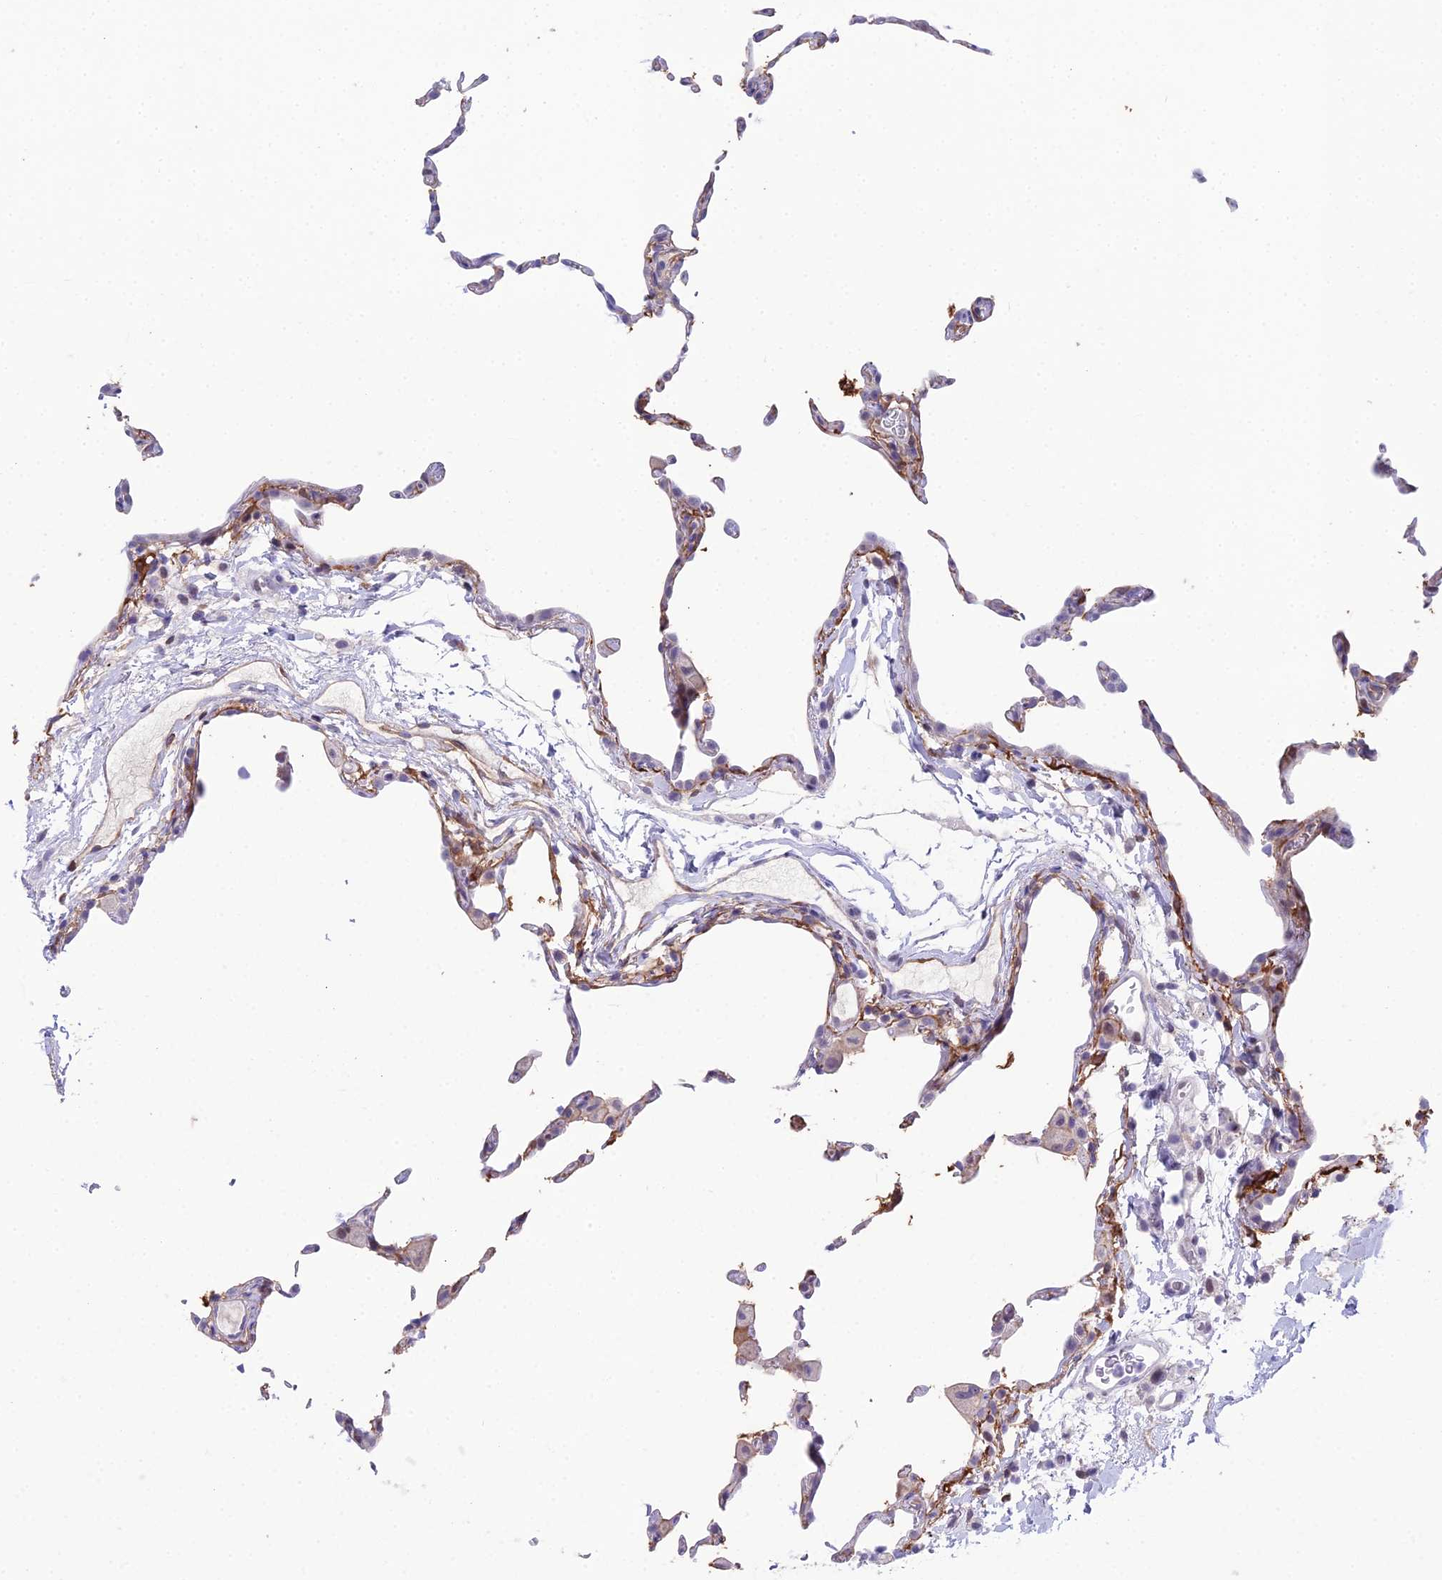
{"staining": {"intensity": "moderate", "quantity": "<25%", "location": "cytoplasmic/membranous"}, "tissue": "lung", "cell_type": "Alveolar cells", "image_type": "normal", "snomed": [{"axis": "morphology", "description": "Normal tissue, NOS"}, {"axis": "topography", "description": "Lung"}], "caption": "Approximately <25% of alveolar cells in benign human lung reveal moderate cytoplasmic/membranous protein staining as visualized by brown immunohistochemical staining.", "gene": "CC2D2A", "patient": {"sex": "female", "age": 57}}